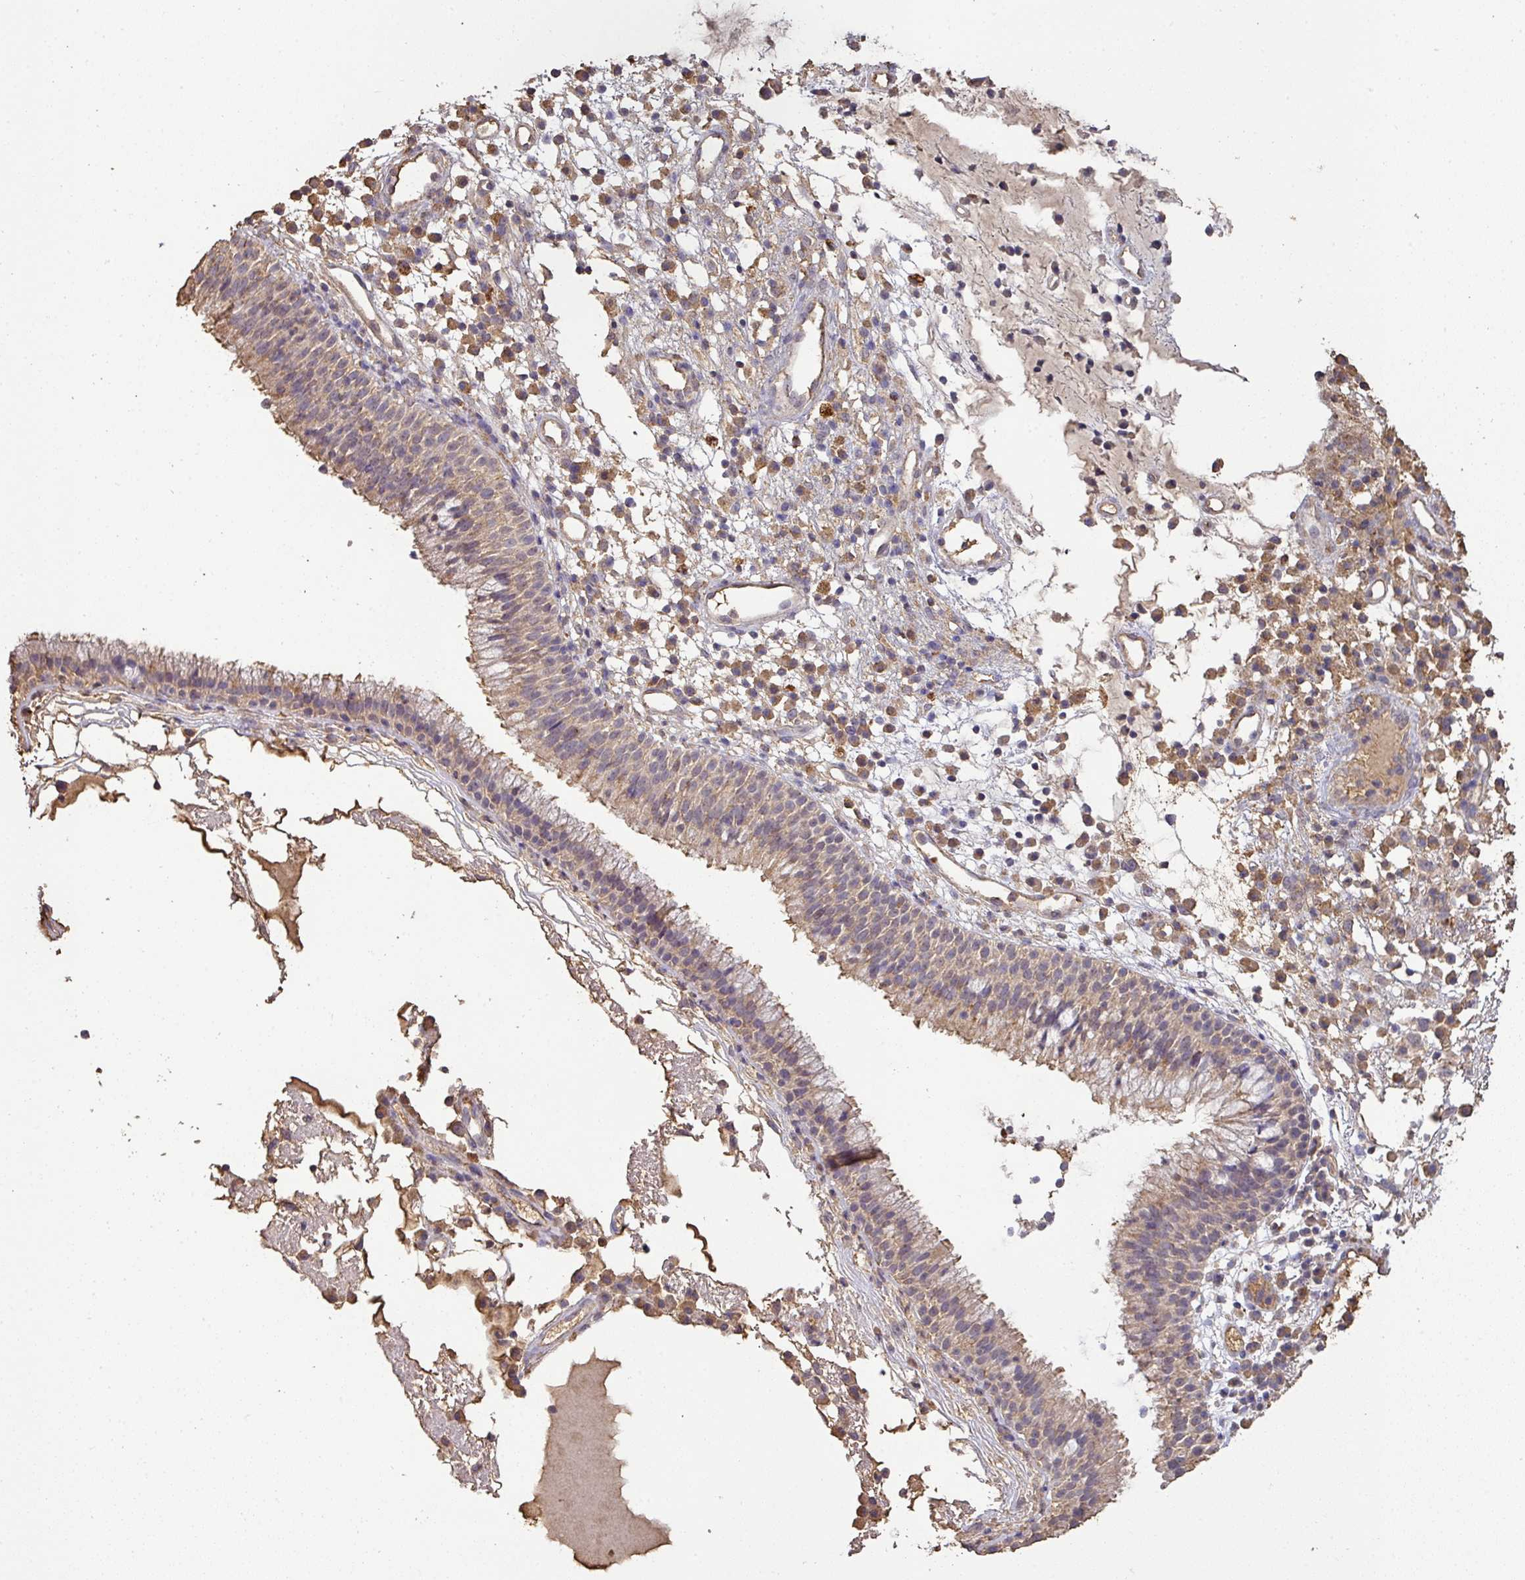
{"staining": {"intensity": "weak", "quantity": ">75%", "location": "cytoplasmic/membranous"}, "tissue": "nasopharynx", "cell_type": "Respiratory epithelial cells", "image_type": "normal", "snomed": [{"axis": "morphology", "description": "Normal tissue, NOS"}, {"axis": "topography", "description": "Nasopharynx"}], "caption": "Immunohistochemical staining of unremarkable human nasopharynx demonstrates weak cytoplasmic/membranous protein staining in about >75% of respiratory epithelial cells.", "gene": "ATAT1", "patient": {"sex": "male", "age": 21}}